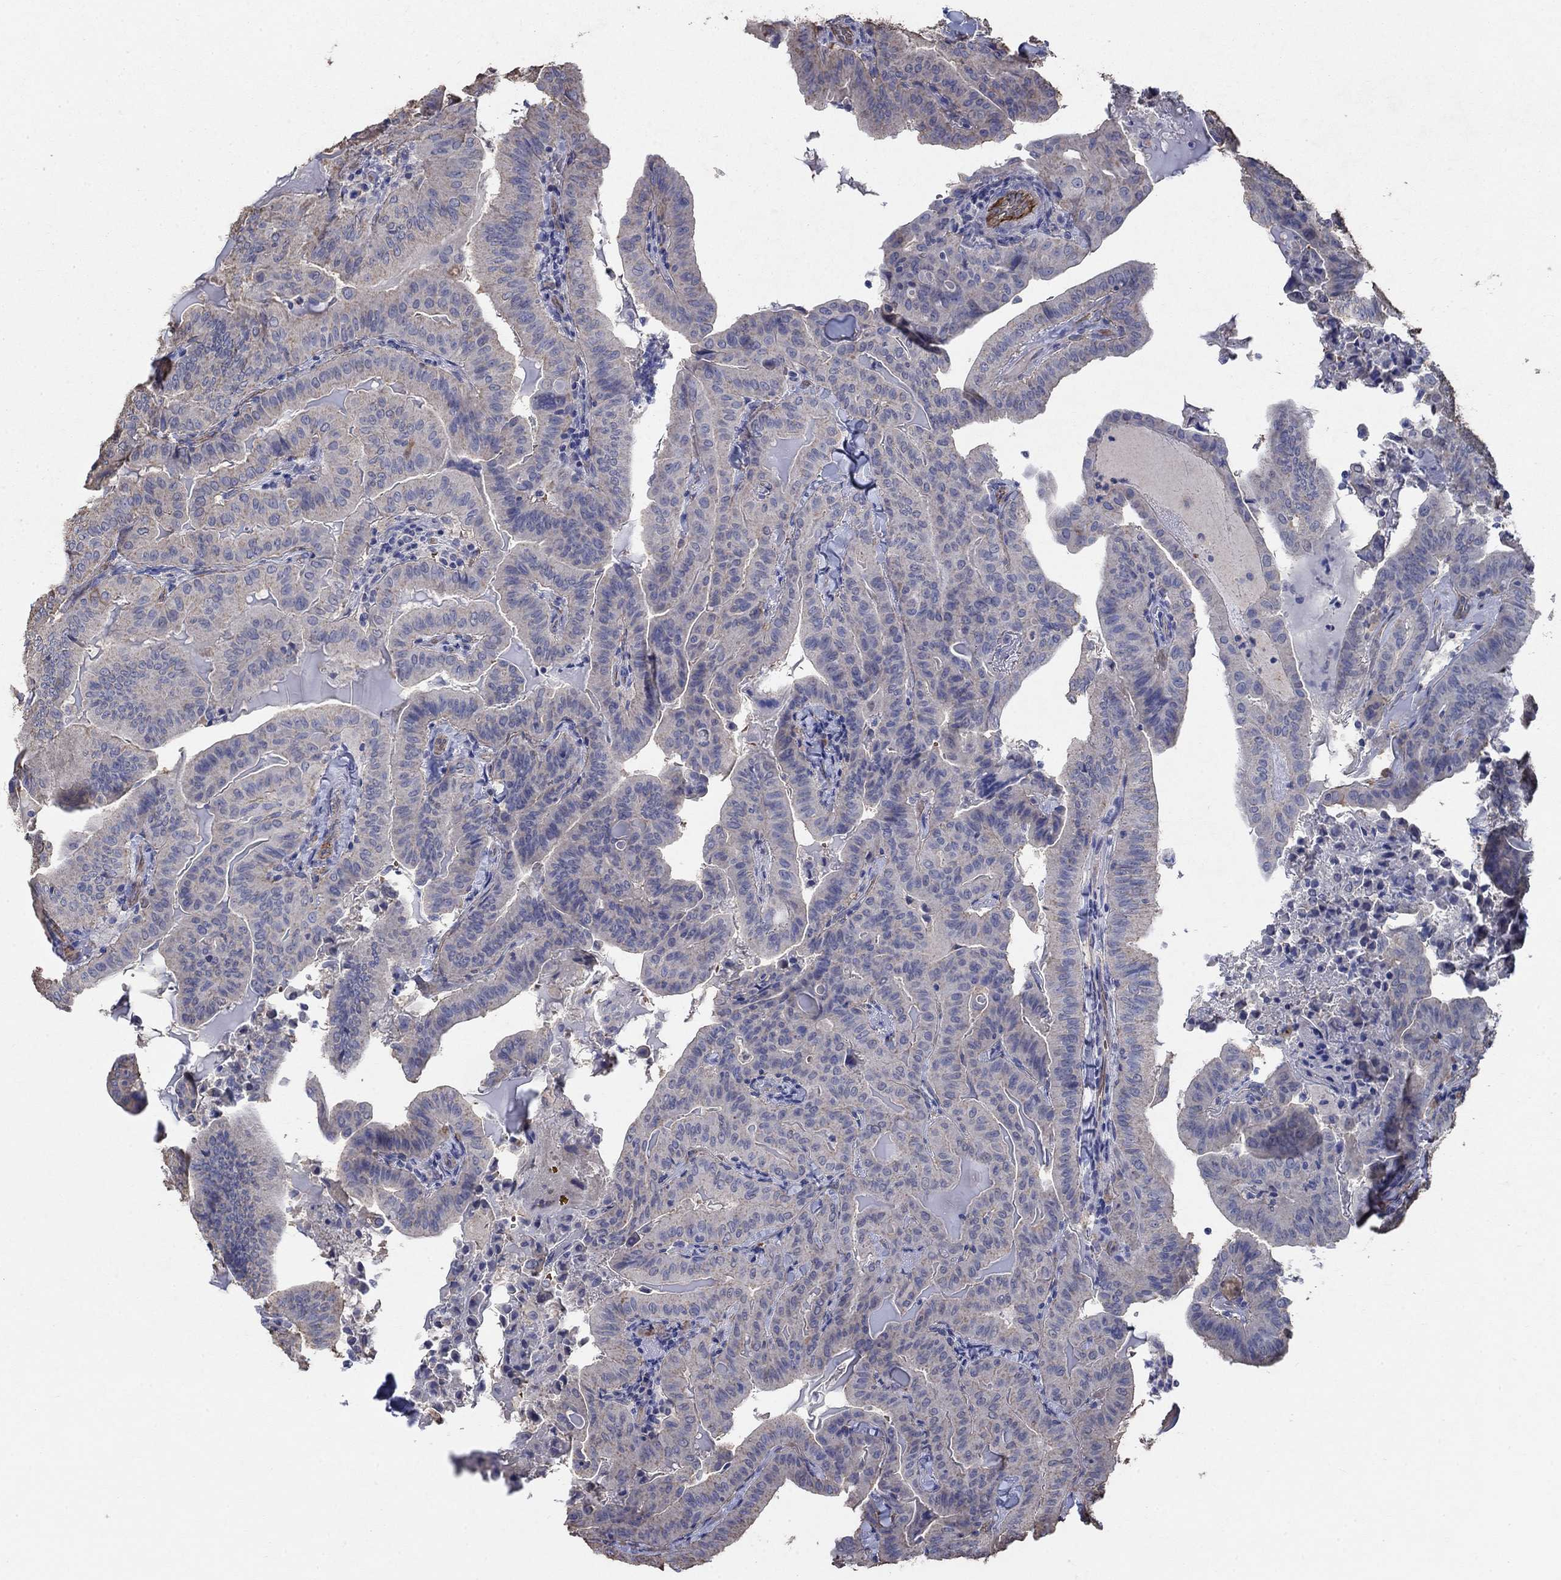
{"staining": {"intensity": "negative", "quantity": "none", "location": "none"}, "tissue": "thyroid cancer", "cell_type": "Tumor cells", "image_type": "cancer", "snomed": [{"axis": "morphology", "description": "Papillary adenocarcinoma, NOS"}, {"axis": "topography", "description": "Thyroid gland"}], "caption": "Tumor cells show no significant protein staining in papillary adenocarcinoma (thyroid).", "gene": "FLNC", "patient": {"sex": "female", "age": 68}}